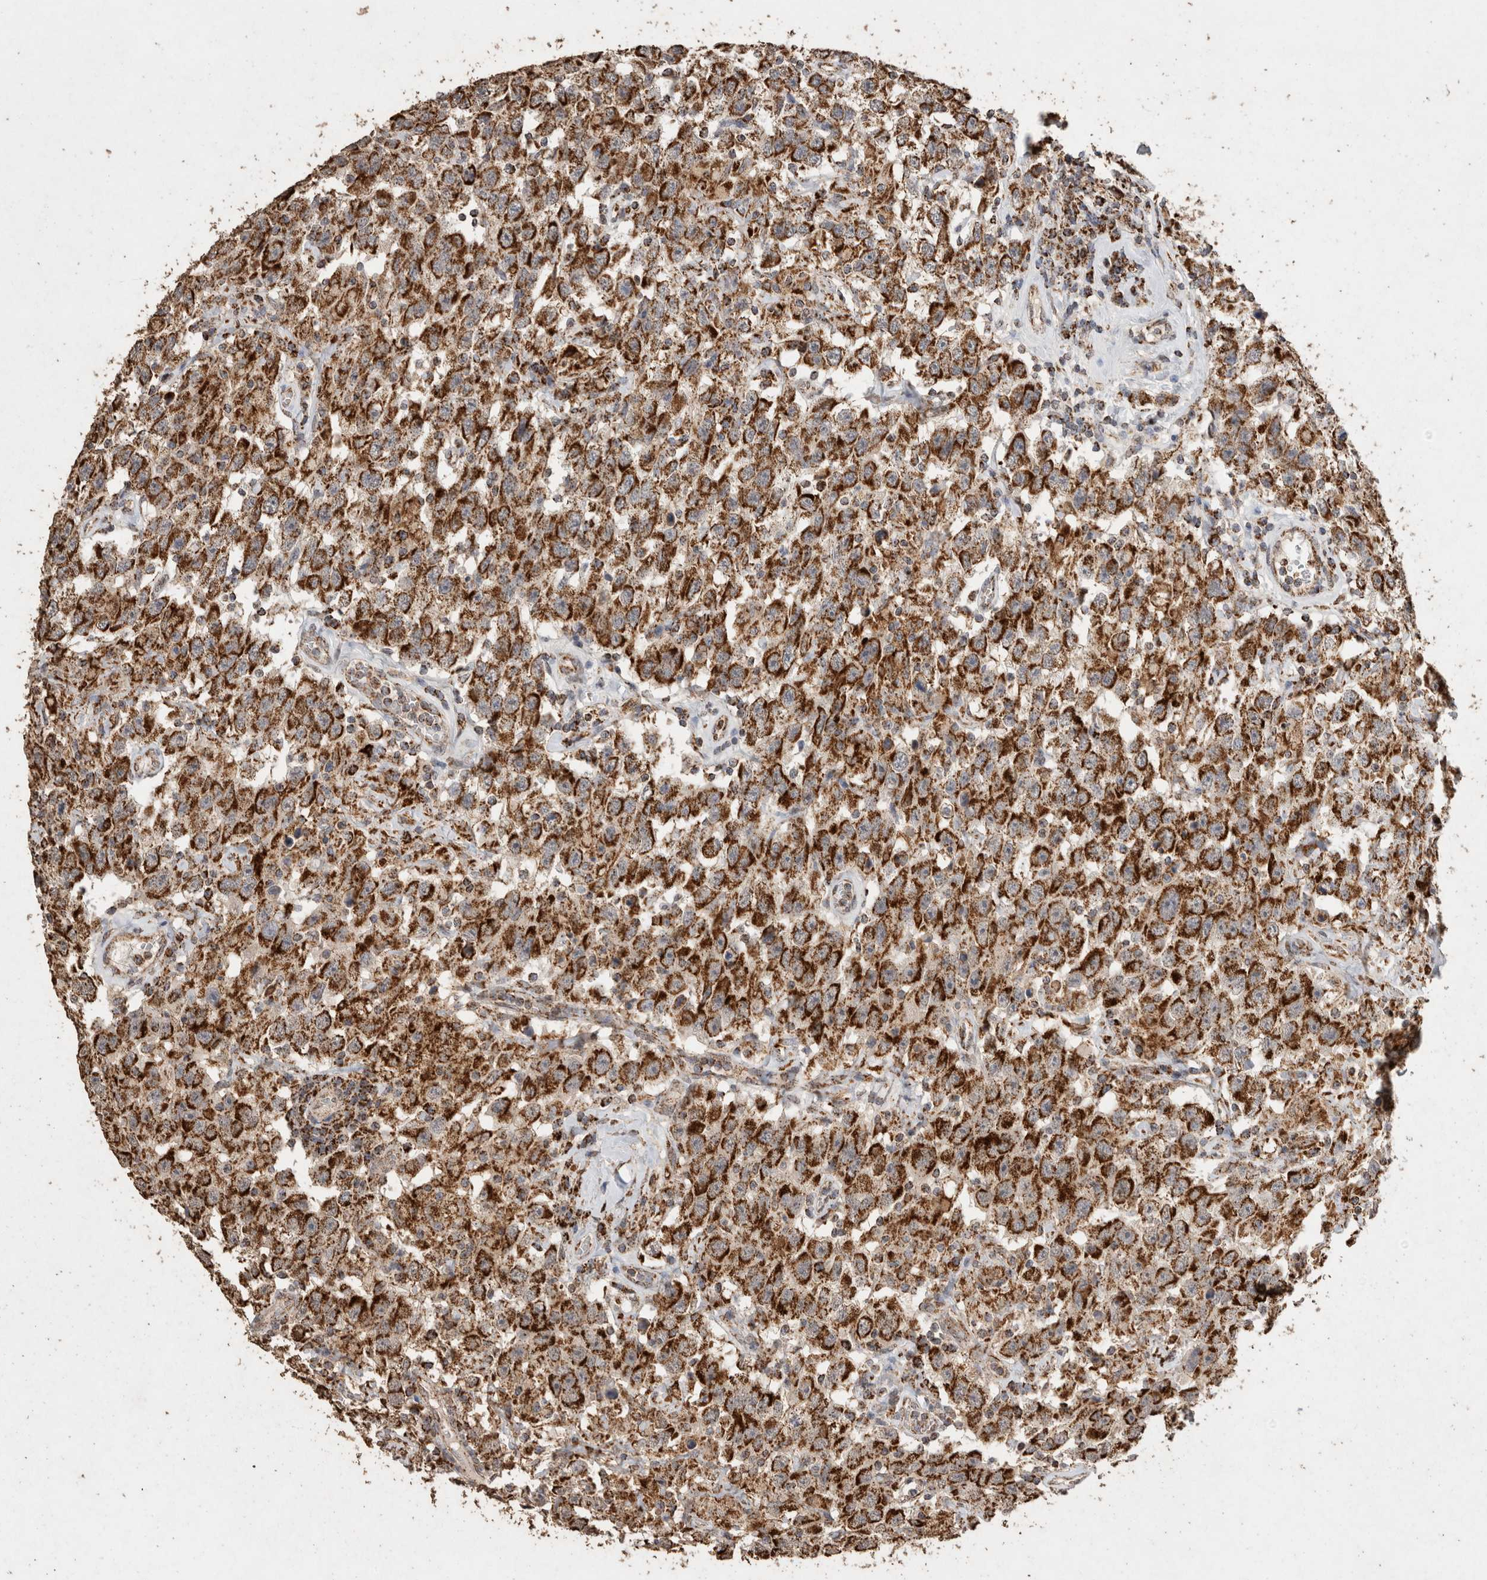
{"staining": {"intensity": "strong", "quantity": ">75%", "location": "cytoplasmic/membranous"}, "tissue": "testis cancer", "cell_type": "Tumor cells", "image_type": "cancer", "snomed": [{"axis": "morphology", "description": "Seminoma, NOS"}, {"axis": "topography", "description": "Testis"}], "caption": "Strong cytoplasmic/membranous protein staining is present in about >75% of tumor cells in seminoma (testis). (DAB IHC, brown staining for protein, blue staining for nuclei).", "gene": "ACADM", "patient": {"sex": "male", "age": 41}}